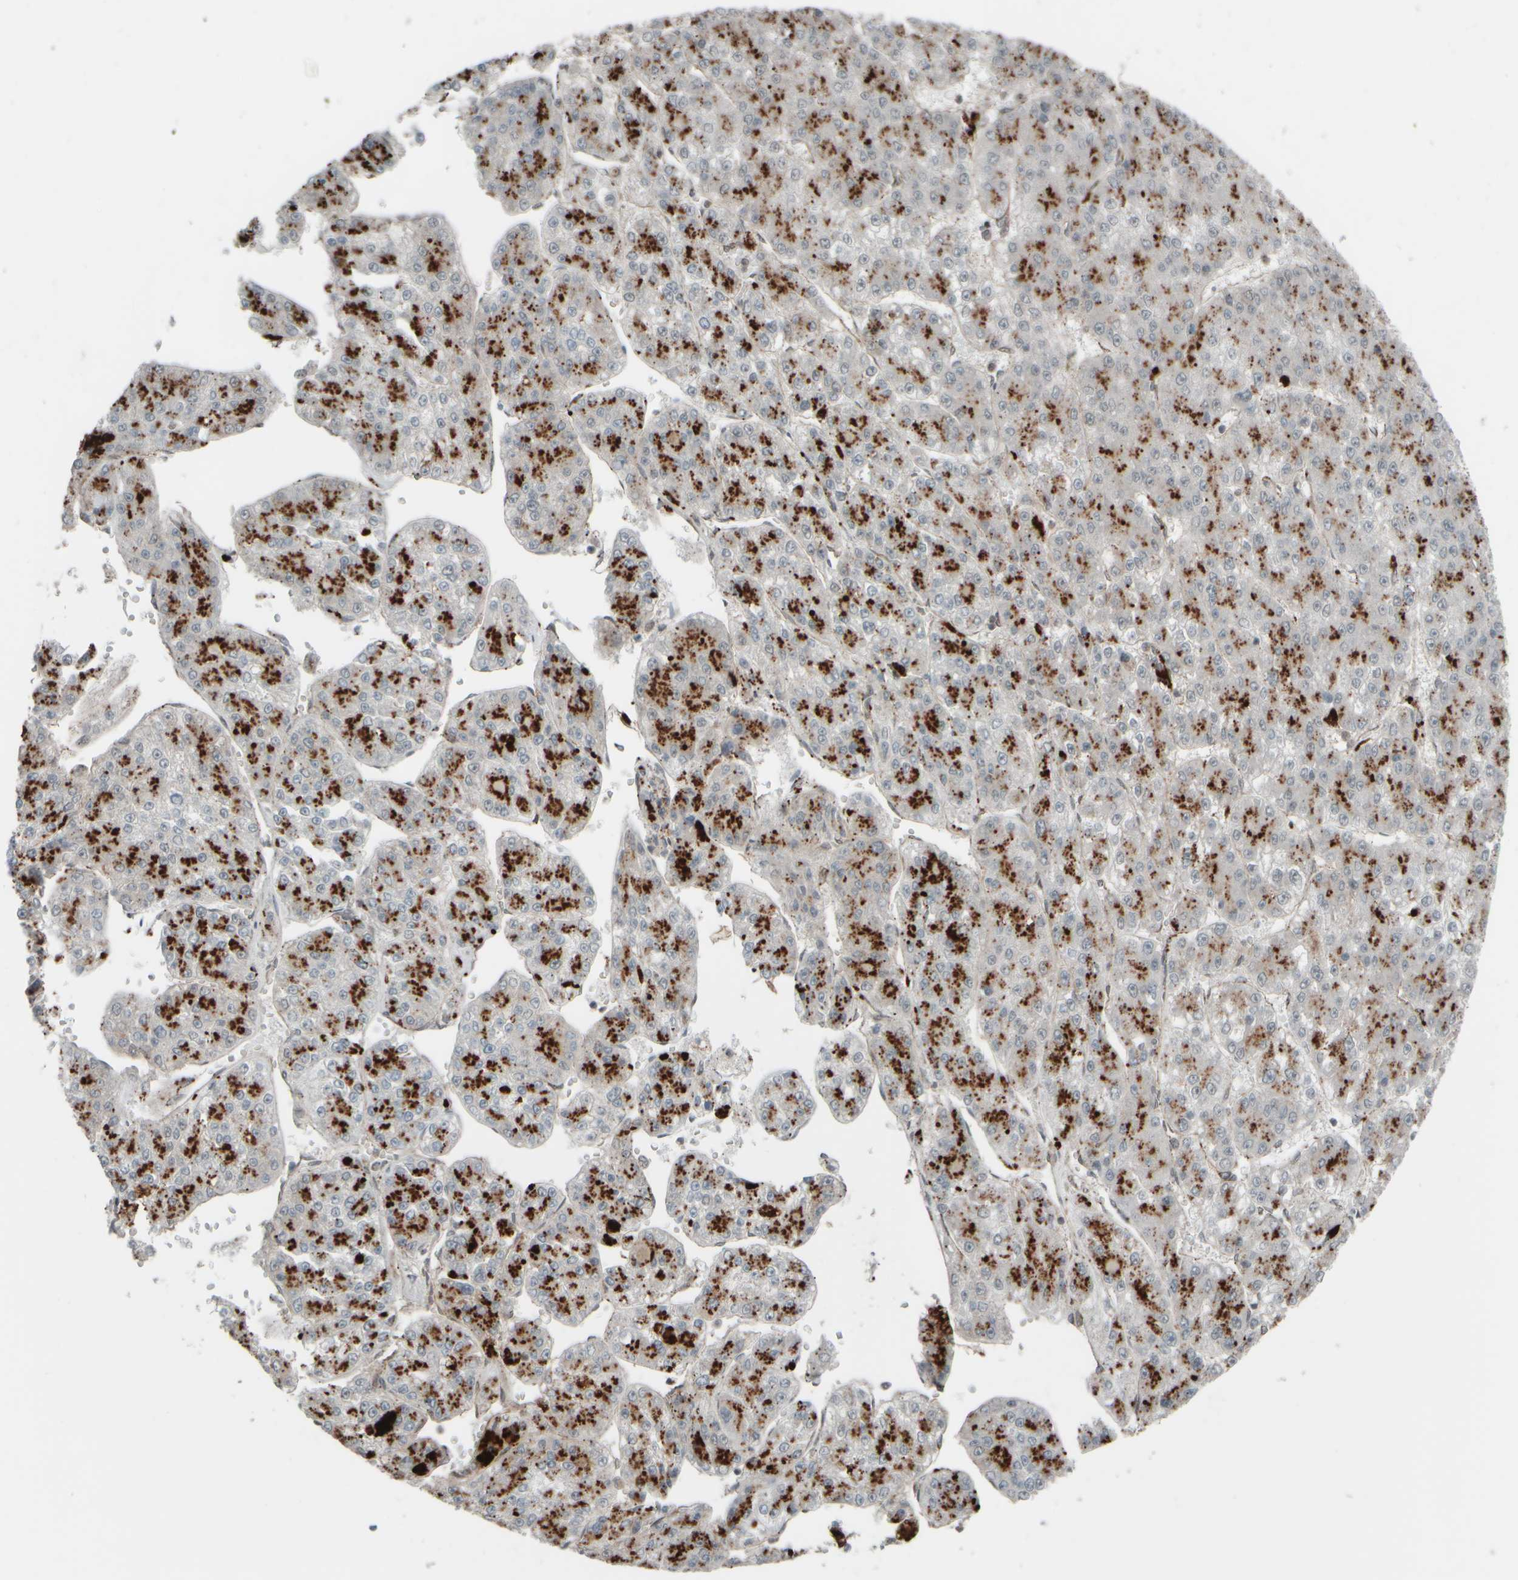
{"staining": {"intensity": "moderate", "quantity": ">75%", "location": "cytoplasmic/membranous"}, "tissue": "liver cancer", "cell_type": "Tumor cells", "image_type": "cancer", "snomed": [{"axis": "morphology", "description": "Carcinoma, Hepatocellular, NOS"}, {"axis": "topography", "description": "Liver"}], "caption": "This photomicrograph exhibits liver cancer (hepatocellular carcinoma) stained with immunohistochemistry to label a protein in brown. The cytoplasmic/membranous of tumor cells show moderate positivity for the protein. Nuclei are counter-stained blue.", "gene": "GIGYF1", "patient": {"sex": "female", "age": 73}}